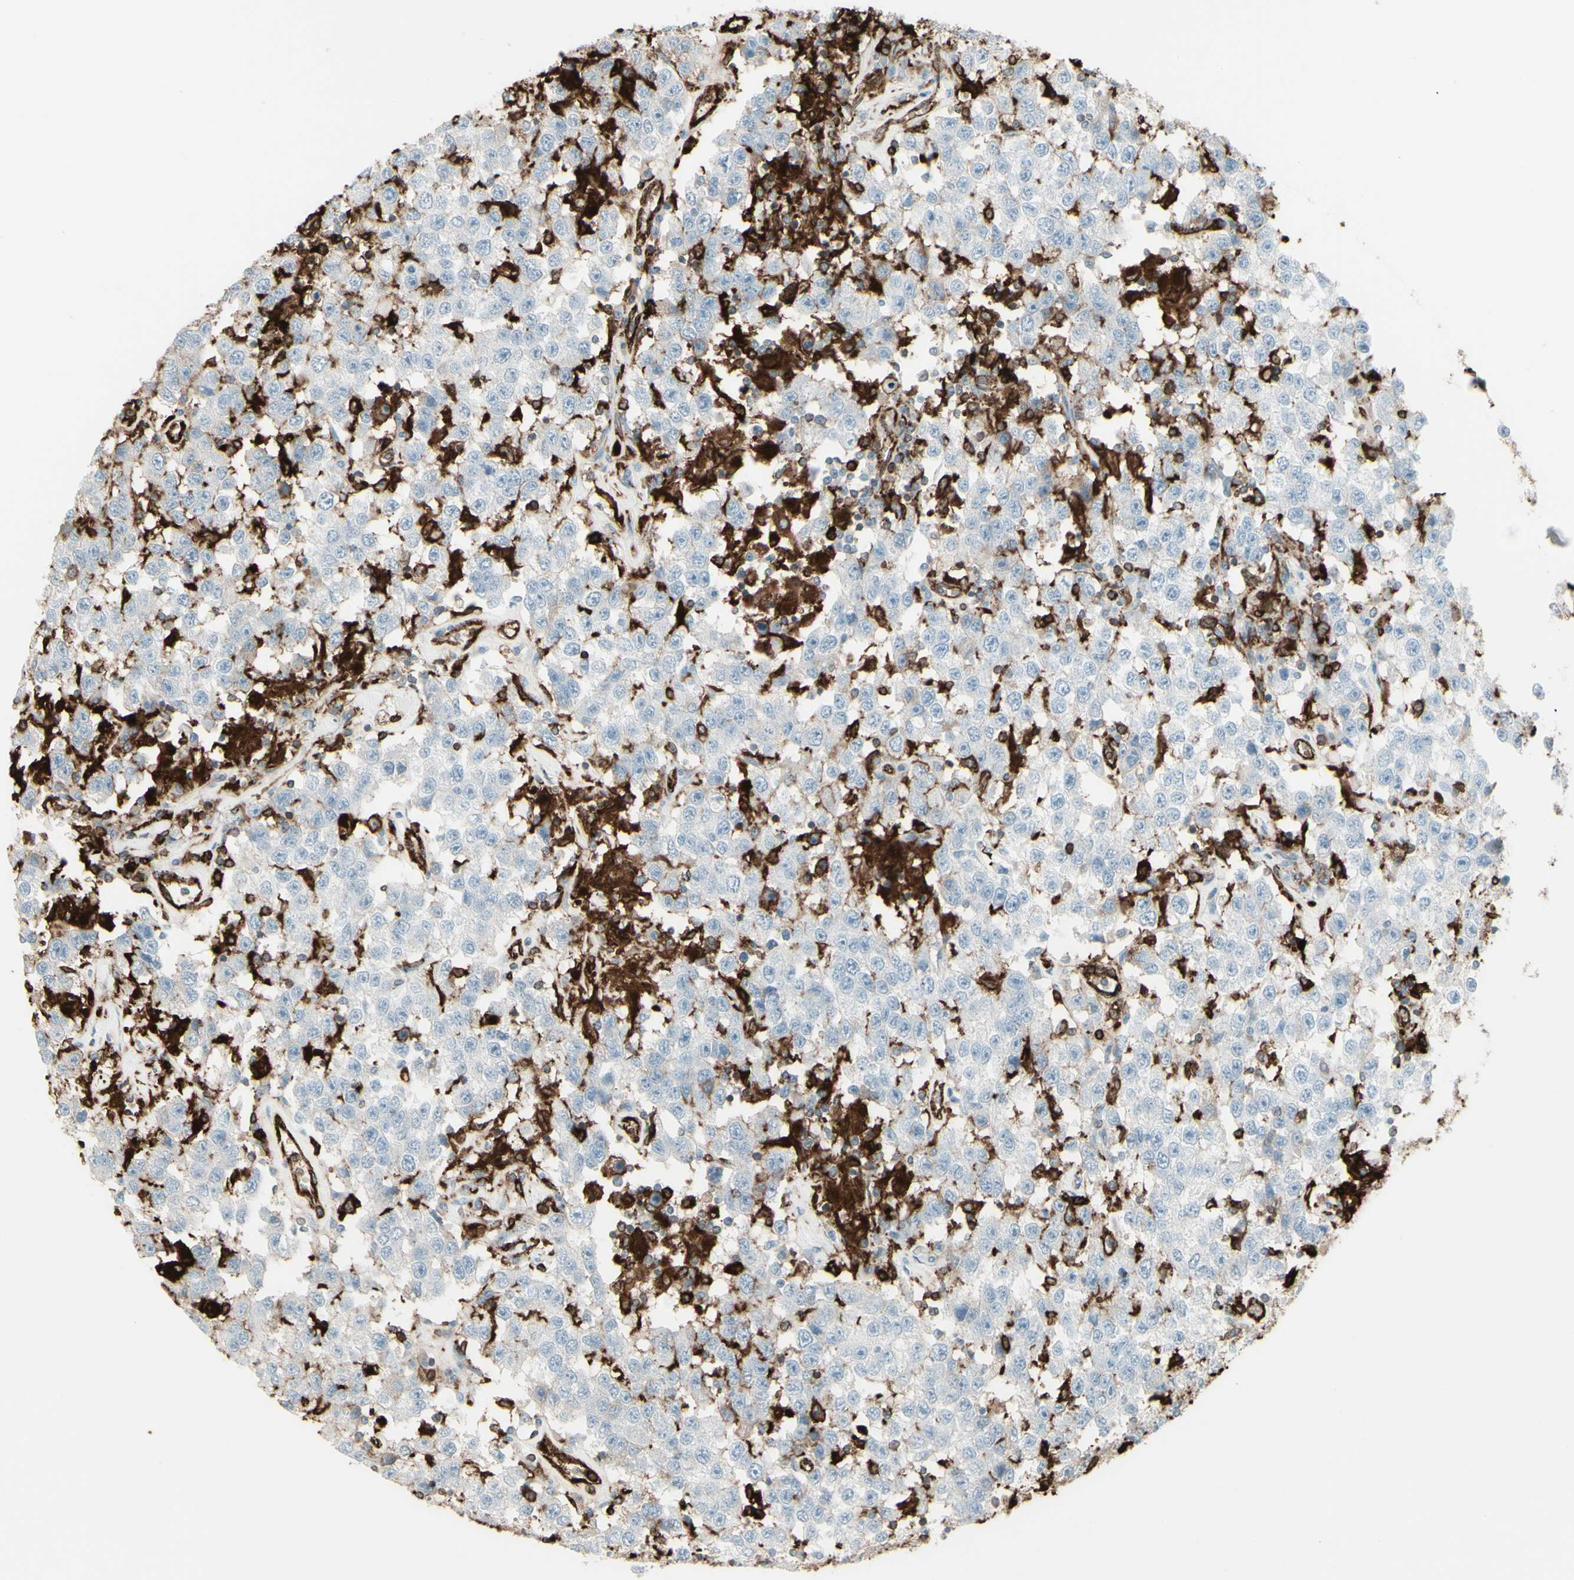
{"staining": {"intensity": "negative", "quantity": "none", "location": "none"}, "tissue": "testis cancer", "cell_type": "Tumor cells", "image_type": "cancer", "snomed": [{"axis": "morphology", "description": "Seminoma, NOS"}, {"axis": "topography", "description": "Testis"}], "caption": "A high-resolution image shows immunohistochemistry staining of testis cancer, which displays no significant expression in tumor cells. (IHC, brightfield microscopy, high magnification).", "gene": "HLA-DPB1", "patient": {"sex": "male", "age": 41}}